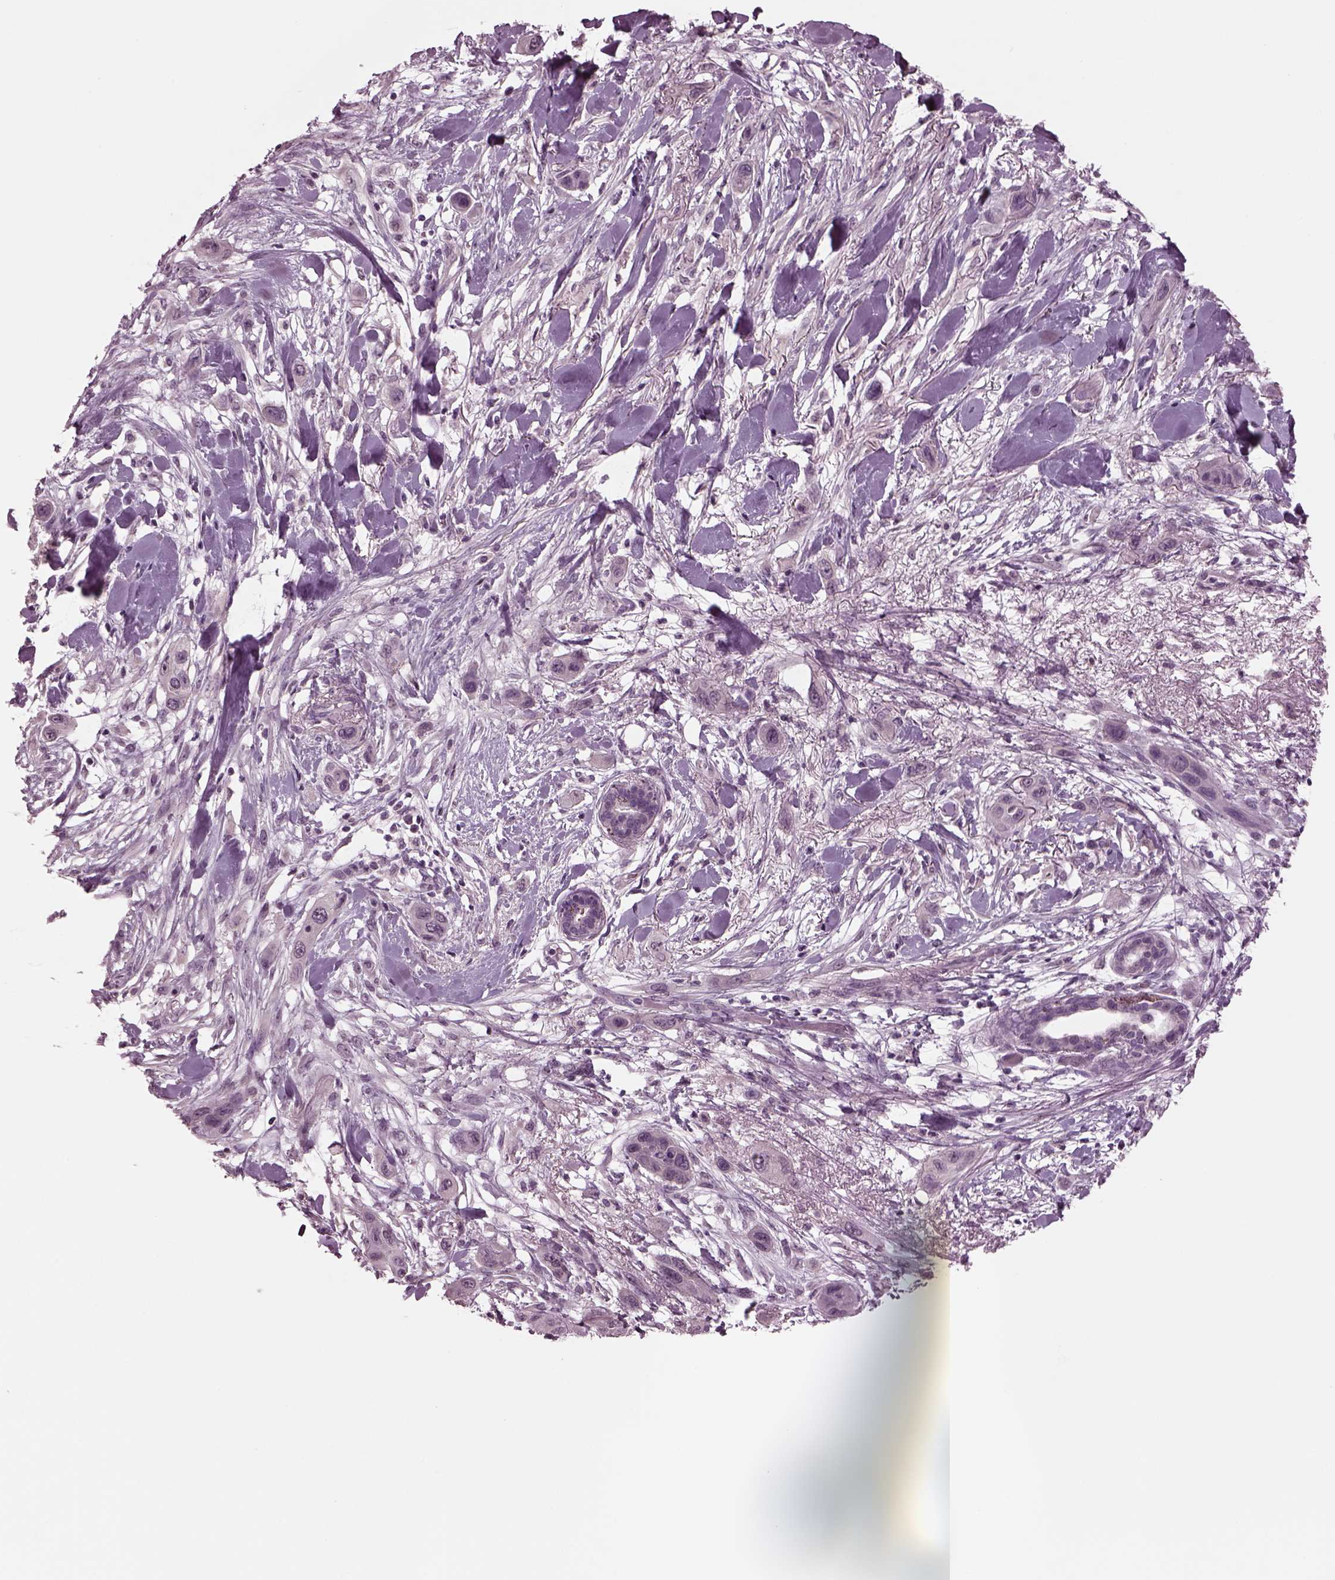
{"staining": {"intensity": "negative", "quantity": "none", "location": "none"}, "tissue": "skin cancer", "cell_type": "Tumor cells", "image_type": "cancer", "snomed": [{"axis": "morphology", "description": "Squamous cell carcinoma, NOS"}, {"axis": "topography", "description": "Skin"}], "caption": "High magnification brightfield microscopy of skin cancer (squamous cell carcinoma) stained with DAB (3,3'-diaminobenzidine) (brown) and counterstained with hematoxylin (blue): tumor cells show no significant expression.", "gene": "CLCN4", "patient": {"sex": "male", "age": 79}}